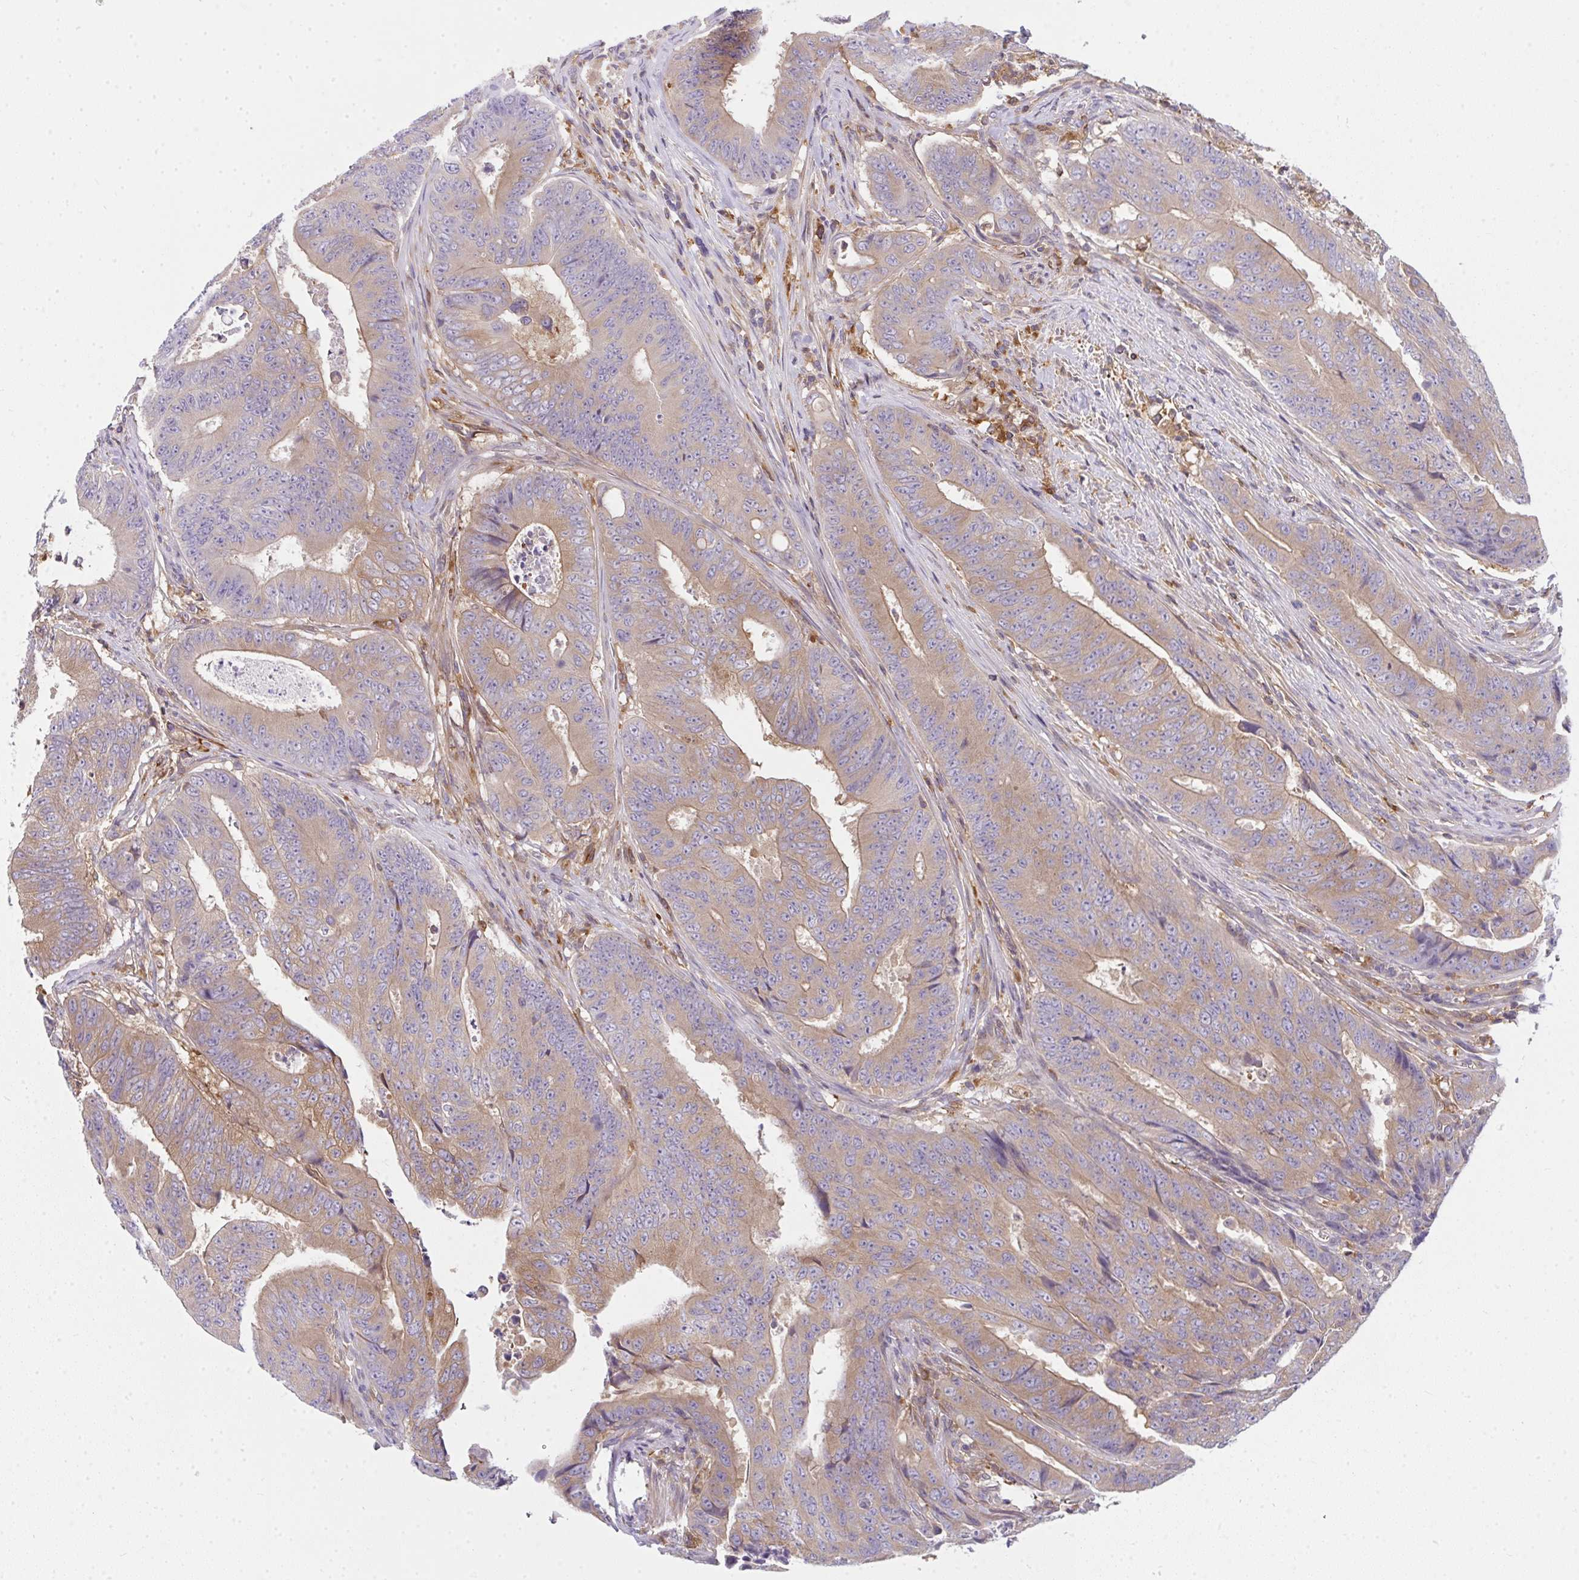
{"staining": {"intensity": "weak", "quantity": ">75%", "location": "cytoplasmic/membranous"}, "tissue": "colorectal cancer", "cell_type": "Tumor cells", "image_type": "cancer", "snomed": [{"axis": "morphology", "description": "Adenocarcinoma, NOS"}, {"axis": "topography", "description": "Colon"}], "caption": "Human colorectal cancer (adenocarcinoma) stained with a protein marker shows weak staining in tumor cells.", "gene": "SLC30A6", "patient": {"sex": "female", "age": 48}}